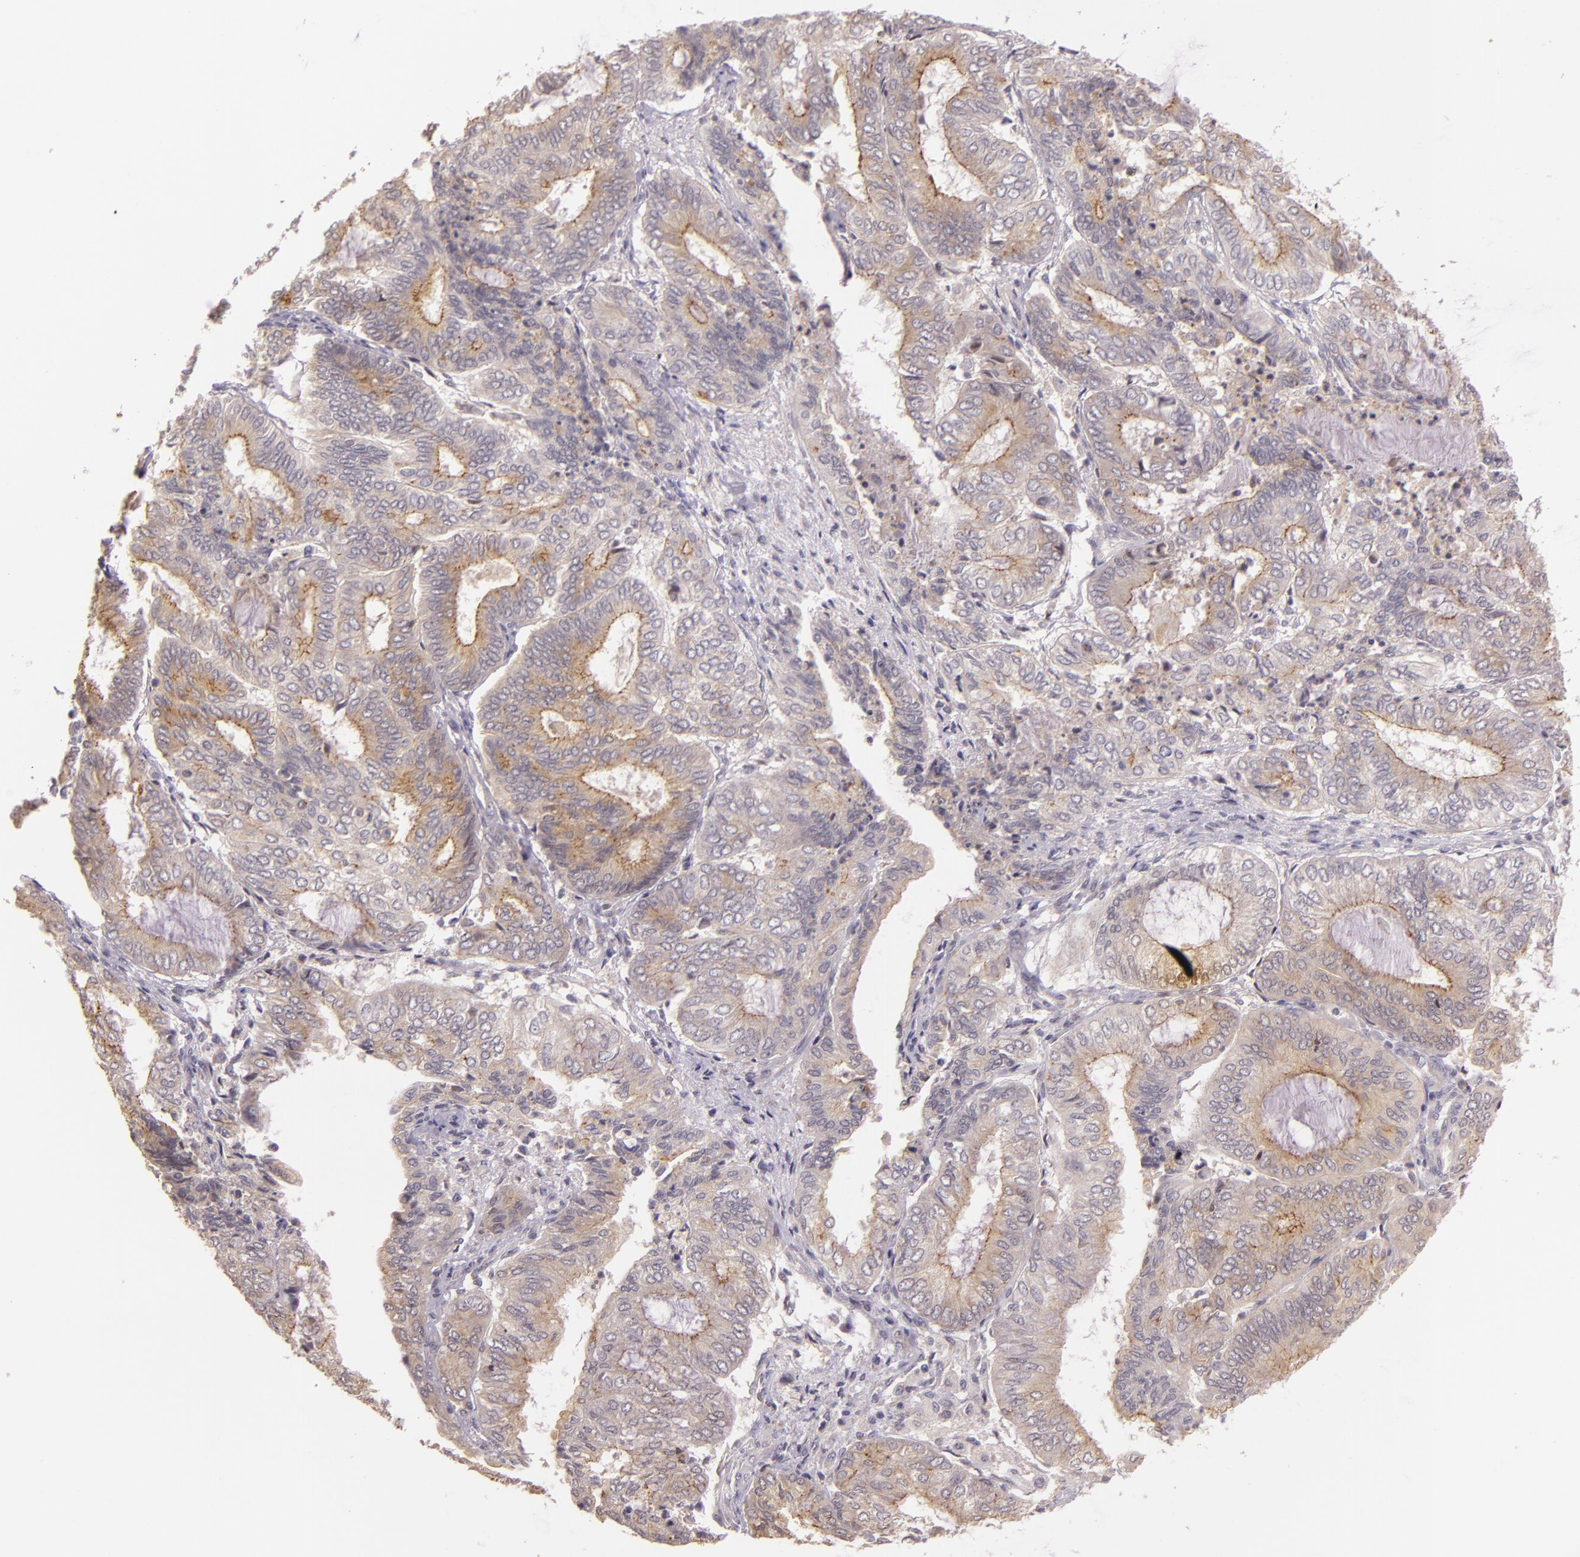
{"staining": {"intensity": "weak", "quantity": "25%-75%", "location": "cytoplasmic/membranous"}, "tissue": "endometrial cancer", "cell_type": "Tumor cells", "image_type": "cancer", "snomed": [{"axis": "morphology", "description": "Adenocarcinoma, NOS"}, {"axis": "topography", "description": "Endometrium"}], "caption": "Adenocarcinoma (endometrial) stained for a protein (brown) exhibits weak cytoplasmic/membranous positive positivity in approximately 25%-75% of tumor cells.", "gene": "ARMH4", "patient": {"sex": "female", "age": 59}}